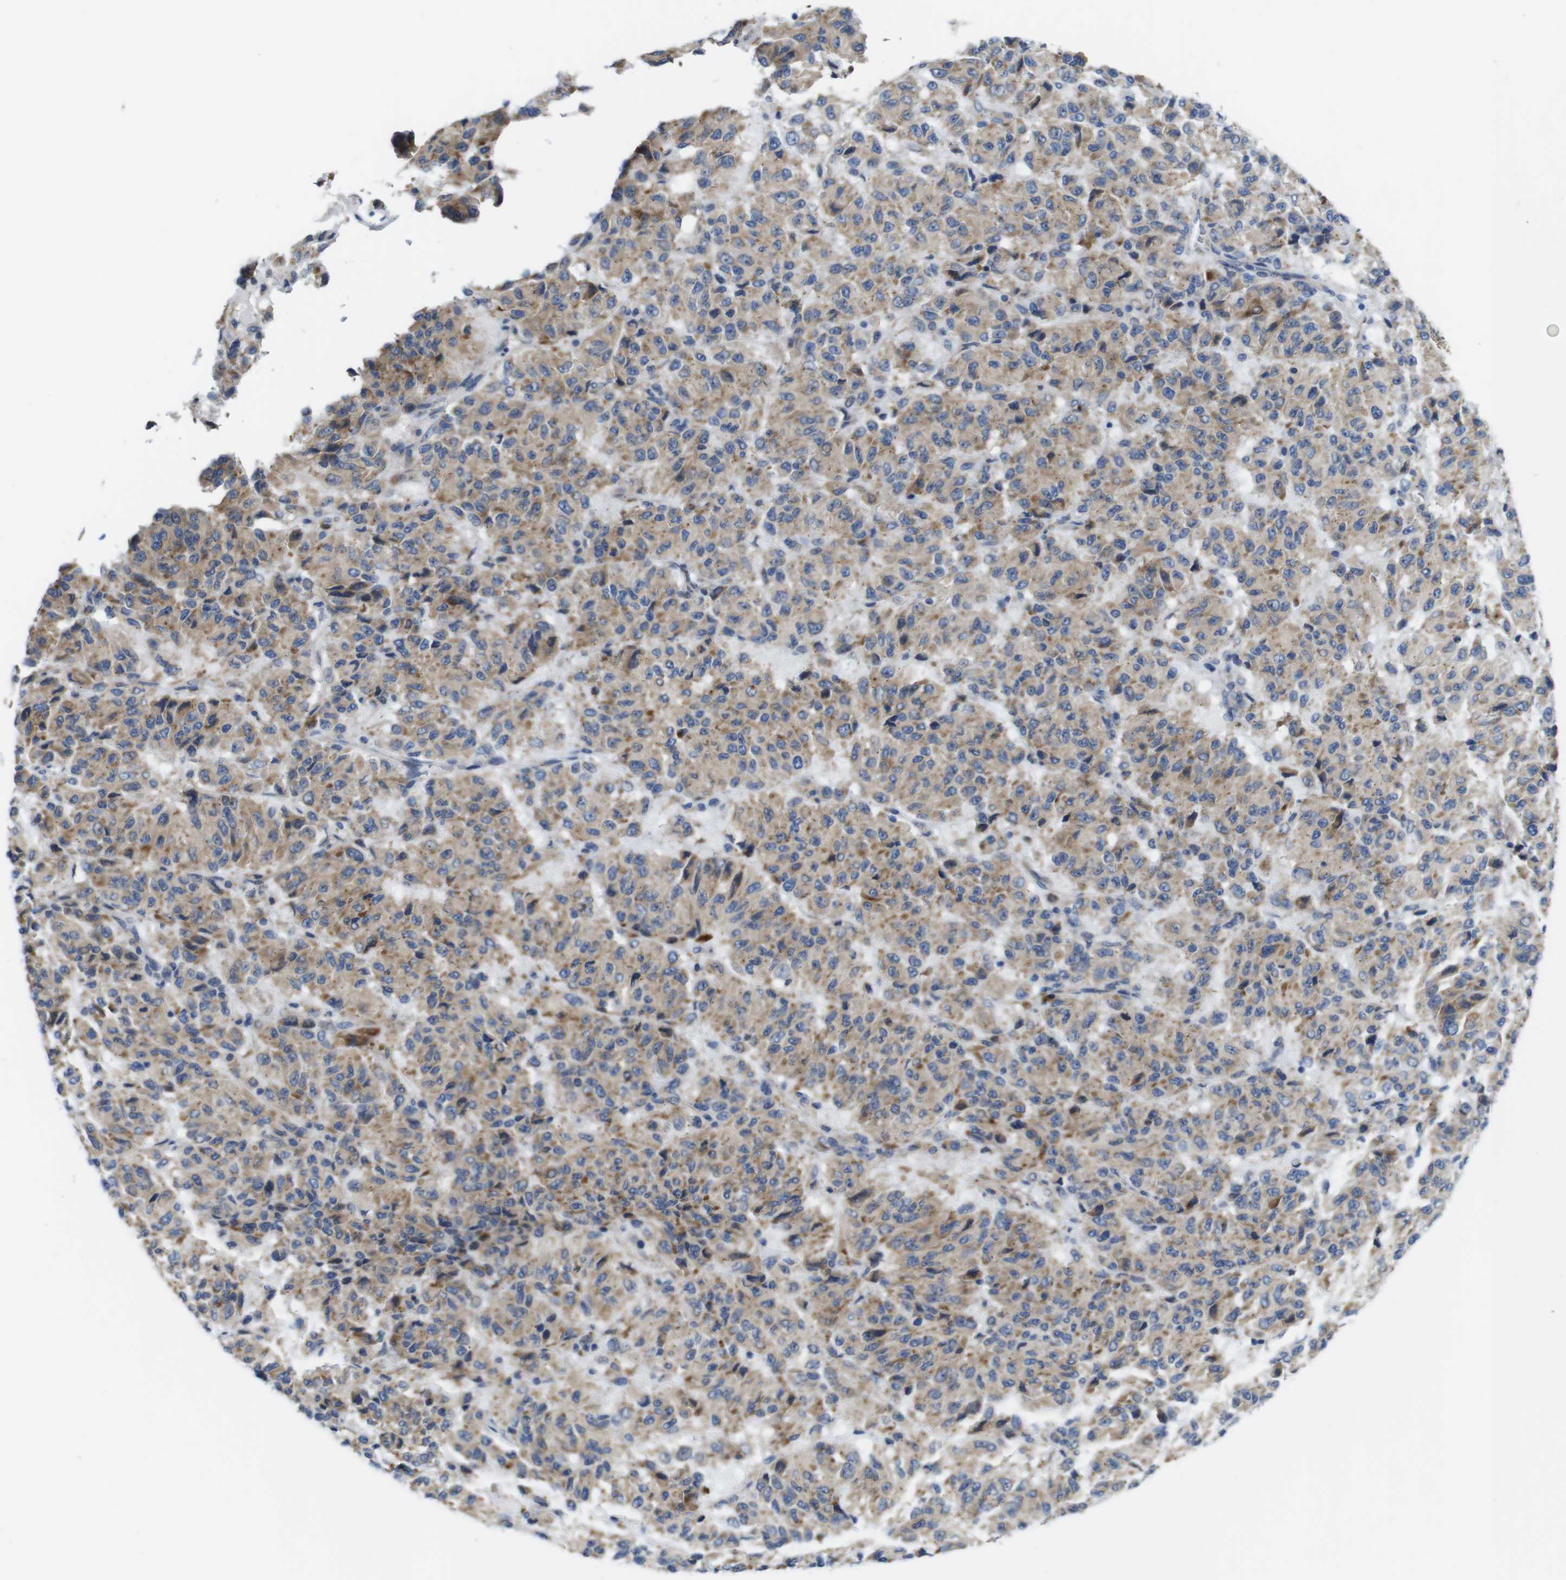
{"staining": {"intensity": "moderate", "quantity": ">75%", "location": "cytoplasmic/membranous"}, "tissue": "melanoma", "cell_type": "Tumor cells", "image_type": "cancer", "snomed": [{"axis": "morphology", "description": "Malignant melanoma, Metastatic site"}, {"axis": "topography", "description": "Lung"}], "caption": "This is an image of immunohistochemistry (IHC) staining of melanoma, which shows moderate staining in the cytoplasmic/membranous of tumor cells.", "gene": "DDRGK1", "patient": {"sex": "male", "age": 64}}